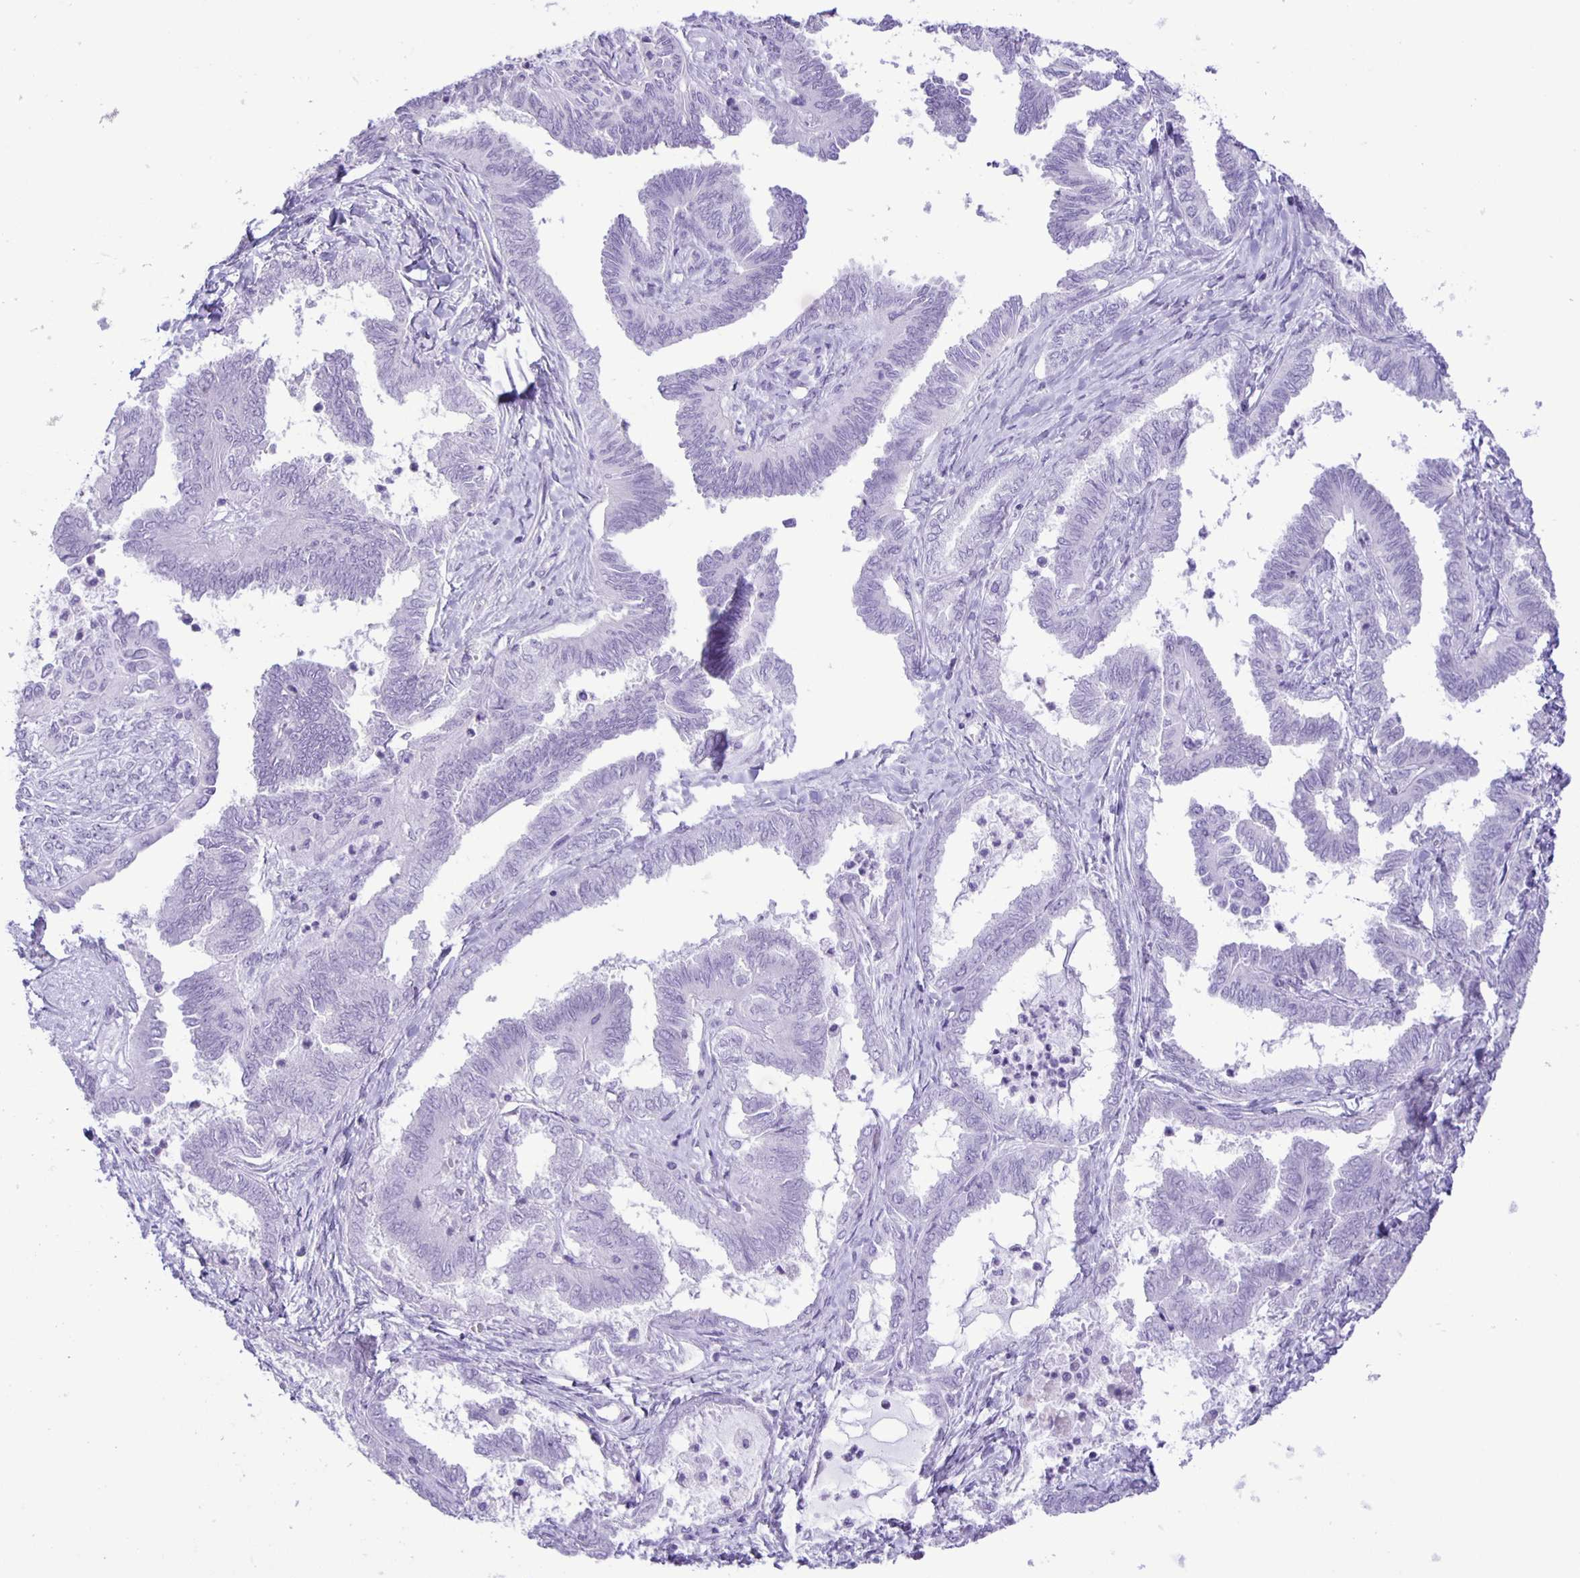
{"staining": {"intensity": "negative", "quantity": "none", "location": "none"}, "tissue": "ovarian cancer", "cell_type": "Tumor cells", "image_type": "cancer", "snomed": [{"axis": "morphology", "description": "Carcinoma, endometroid"}, {"axis": "topography", "description": "Ovary"}], "caption": "DAB (3,3'-diaminobenzidine) immunohistochemical staining of human ovarian cancer shows no significant positivity in tumor cells. (DAB (3,3'-diaminobenzidine) immunohistochemistry, high magnification).", "gene": "EZHIP", "patient": {"sex": "female", "age": 70}}